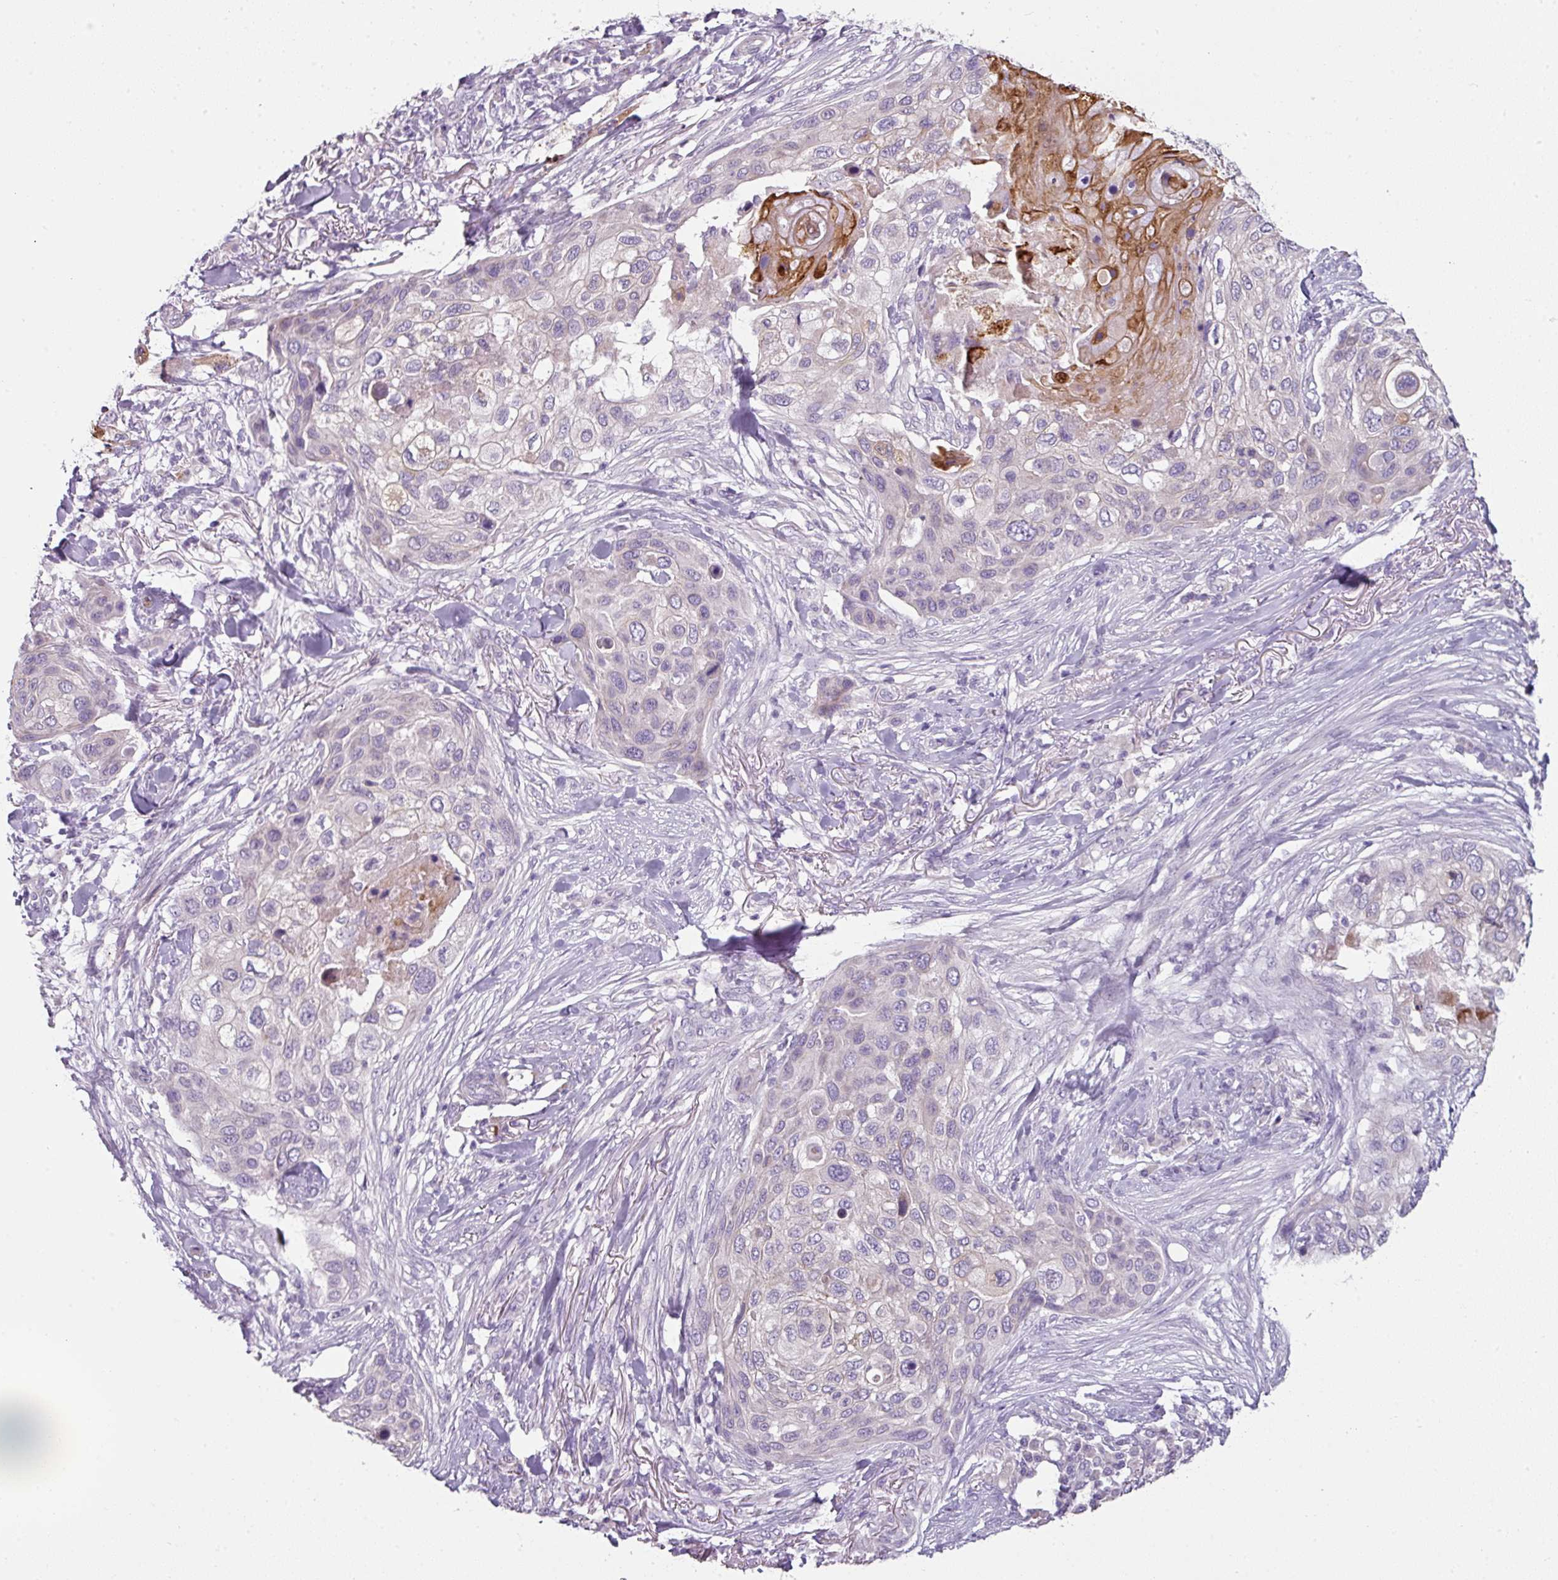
{"staining": {"intensity": "negative", "quantity": "none", "location": "none"}, "tissue": "skin cancer", "cell_type": "Tumor cells", "image_type": "cancer", "snomed": [{"axis": "morphology", "description": "Squamous cell carcinoma, NOS"}, {"axis": "topography", "description": "Skin"}], "caption": "Immunohistochemistry (IHC) micrograph of neoplastic tissue: human skin cancer (squamous cell carcinoma) stained with DAB (3,3'-diaminobenzidine) displays no significant protein expression in tumor cells. (DAB immunohistochemistry visualized using brightfield microscopy, high magnification).", "gene": "FHAD1", "patient": {"sex": "female", "age": 87}}